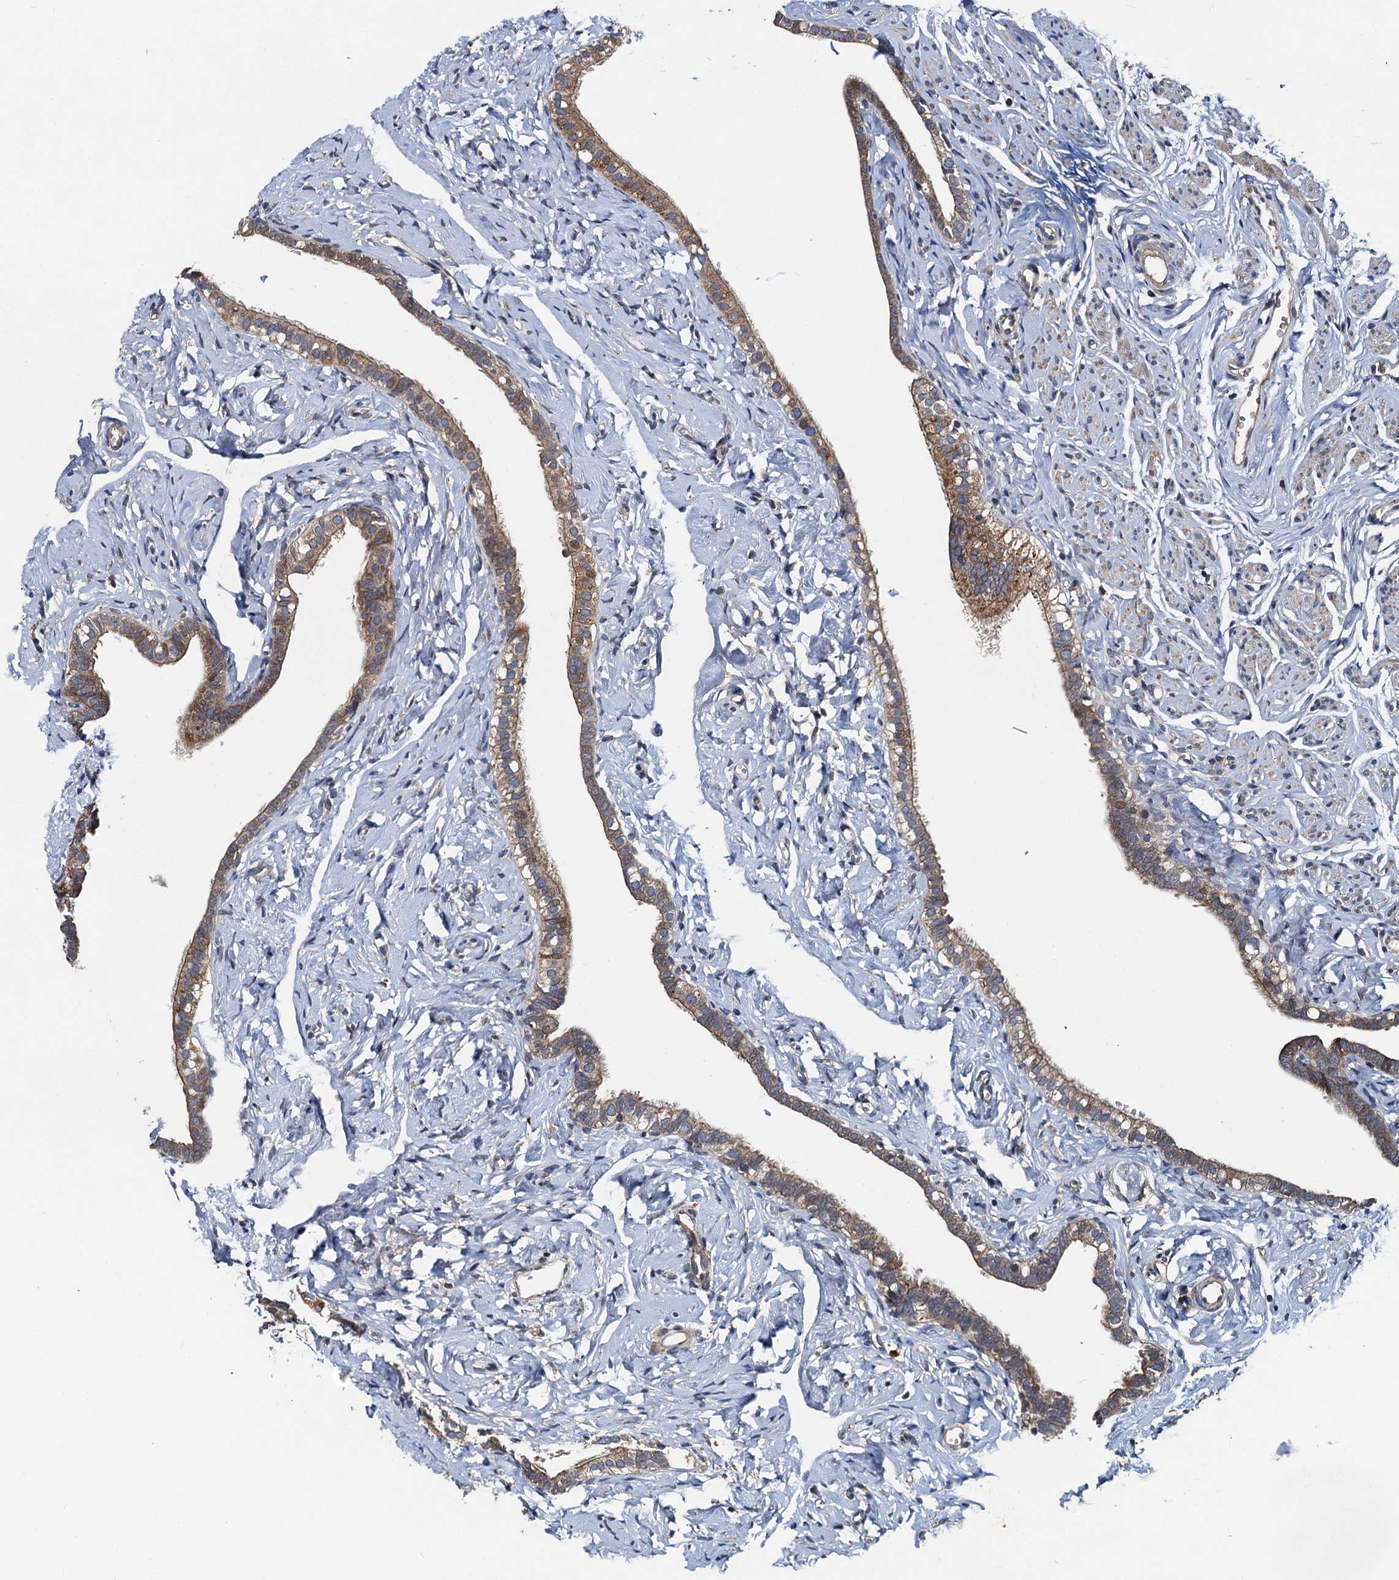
{"staining": {"intensity": "moderate", "quantity": "25%-75%", "location": "cytoplasmic/membranous"}, "tissue": "fallopian tube", "cell_type": "Glandular cells", "image_type": "normal", "snomed": [{"axis": "morphology", "description": "Normal tissue, NOS"}, {"axis": "topography", "description": "Fallopian tube"}], "caption": "Brown immunohistochemical staining in unremarkable human fallopian tube displays moderate cytoplasmic/membranous staining in approximately 25%-75% of glandular cells.", "gene": "EFL1", "patient": {"sex": "female", "age": 66}}